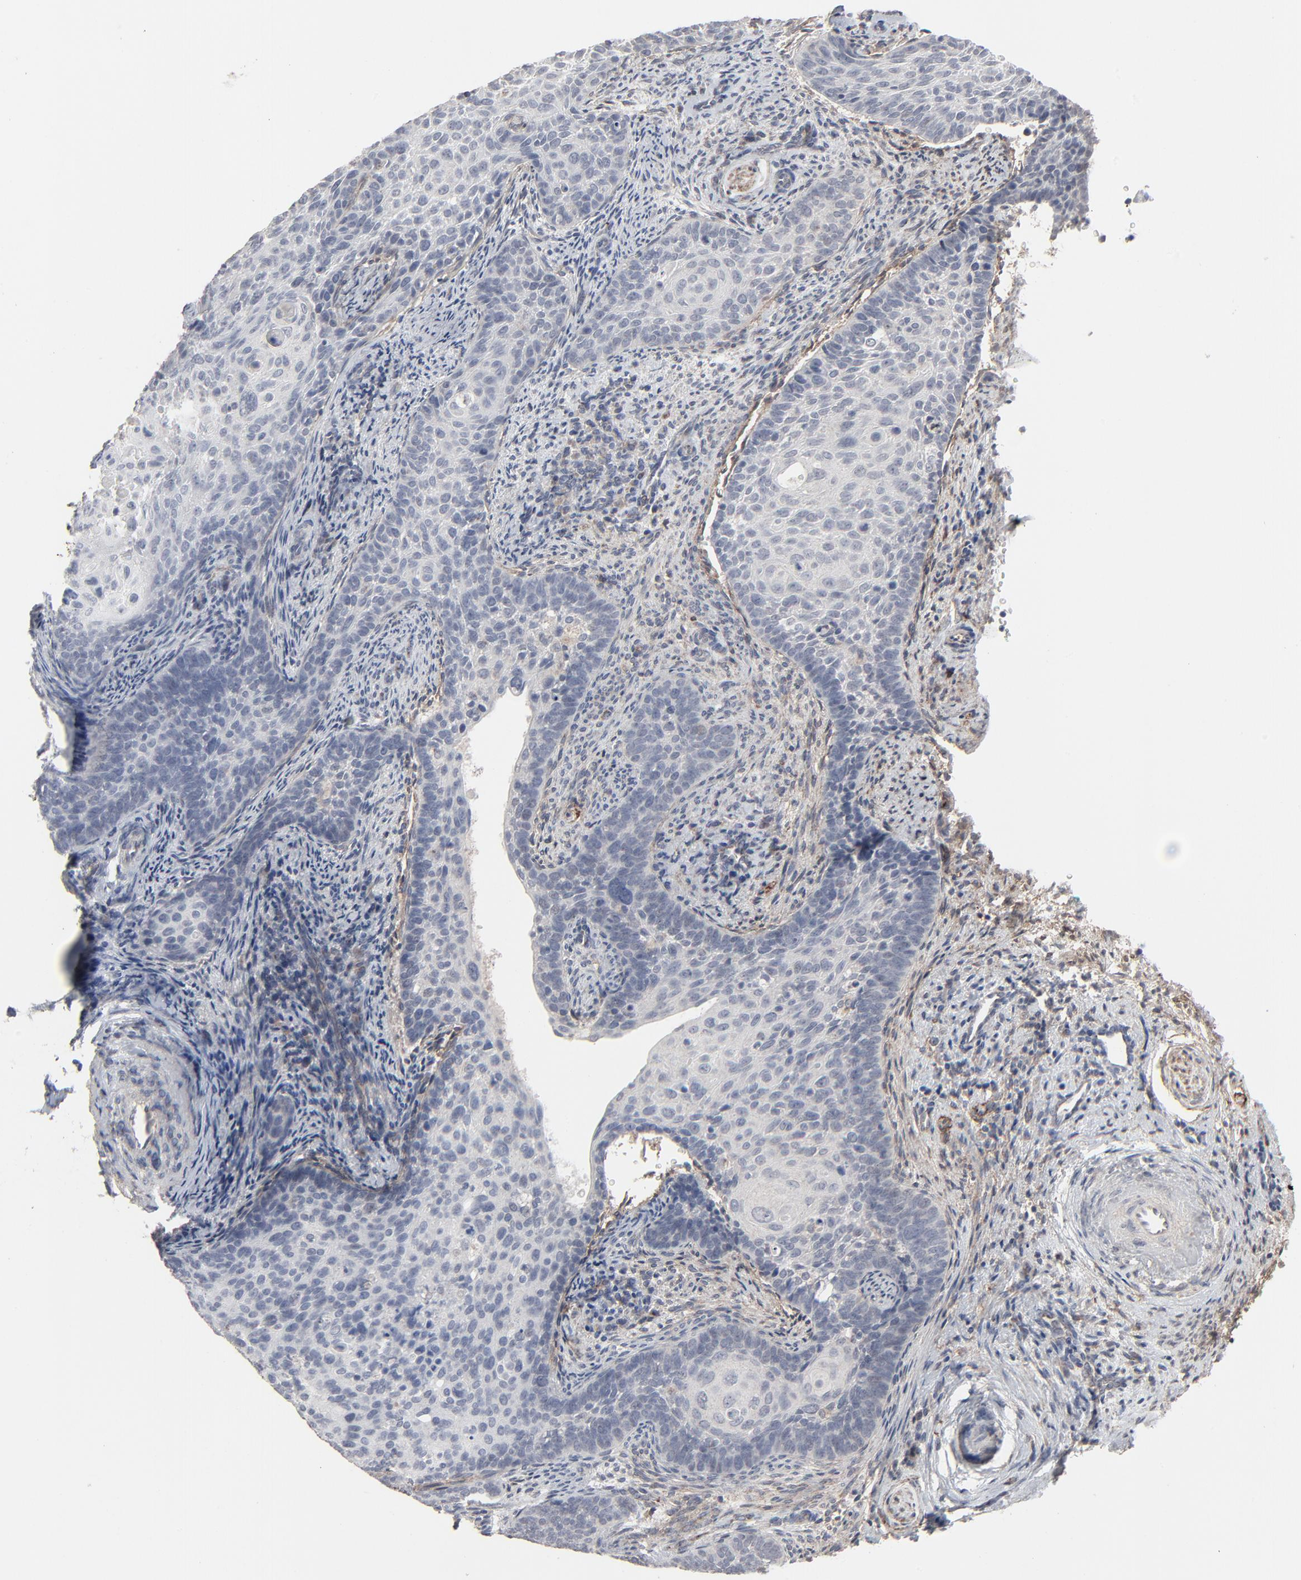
{"staining": {"intensity": "negative", "quantity": "none", "location": "none"}, "tissue": "cervical cancer", "cell_type": "Tumor cells", "image_type": "cancer", "snomed": [{"axis": "morphology", "description": "Squamous cell carcinoma, NOS"}, {"axis": "topography", "description": "Cervix"}], "caption": "Tumor cells are negative for protein expression in human squamous cell carcinoma (cervical).", "gene": "JAM3", "patient": {"sex": "female", "age": 33}}